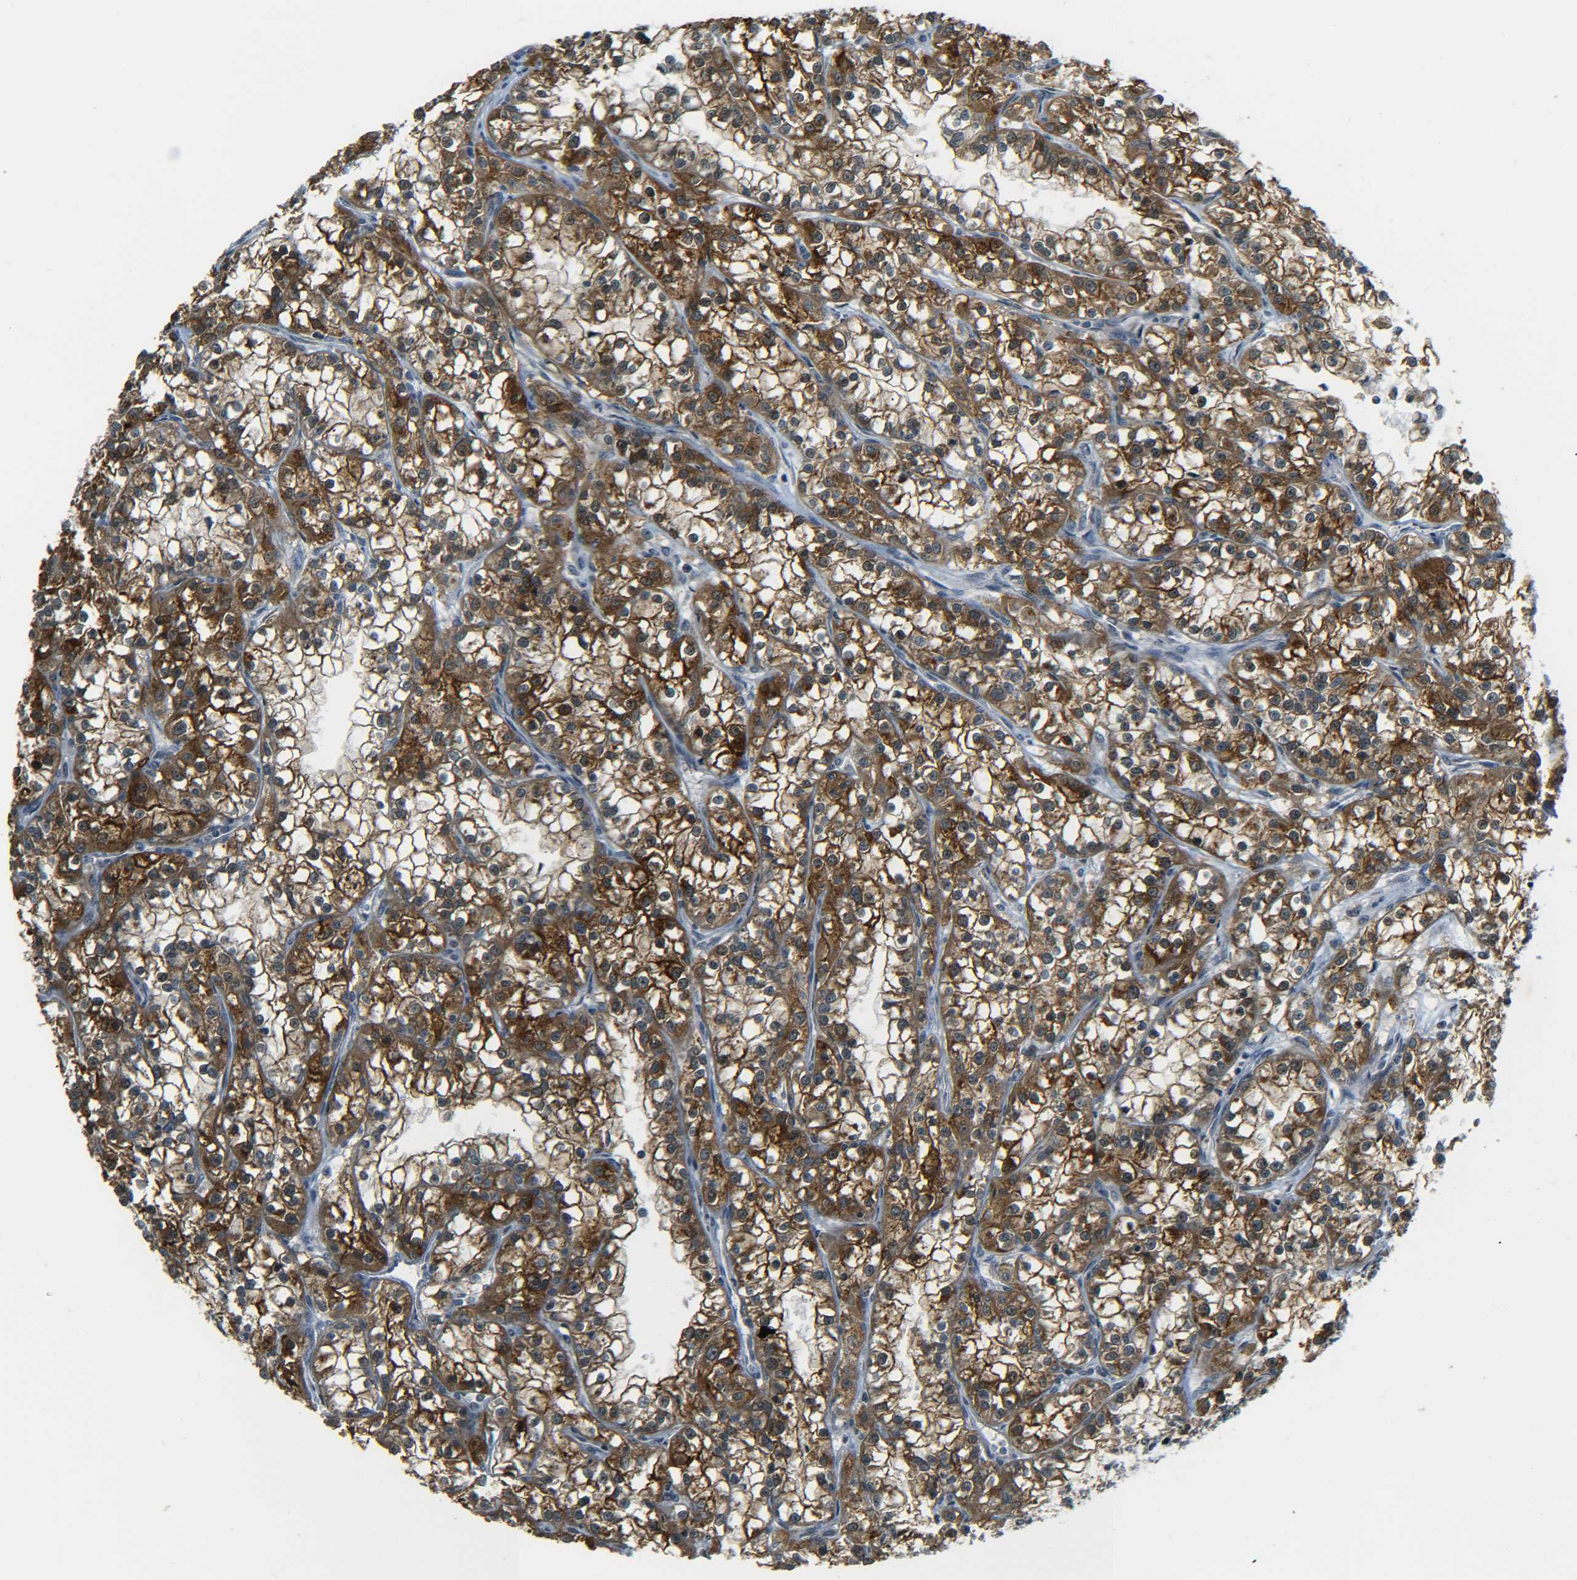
{"staining": {"intensity": "strong", "quantity": ">75%", "location": "cytoplasmic/membranous"}, "tissue": "renal cancer", "cell_type": "Tumor cells", "image_type": "cancer", "snomed": [{"axis": "morphology", "description": "Adenocarcinoma, NOS"}, {"axis": "topography", "description": "Kidney"}], "caption": "A high amount of strong cytoplasmic/membranous positivity is seen in about >75% of tumor cells in renal adenocarcinoma tissue.", "gene": "DAB2", "patient": {"sex": "female", "age": 52}}